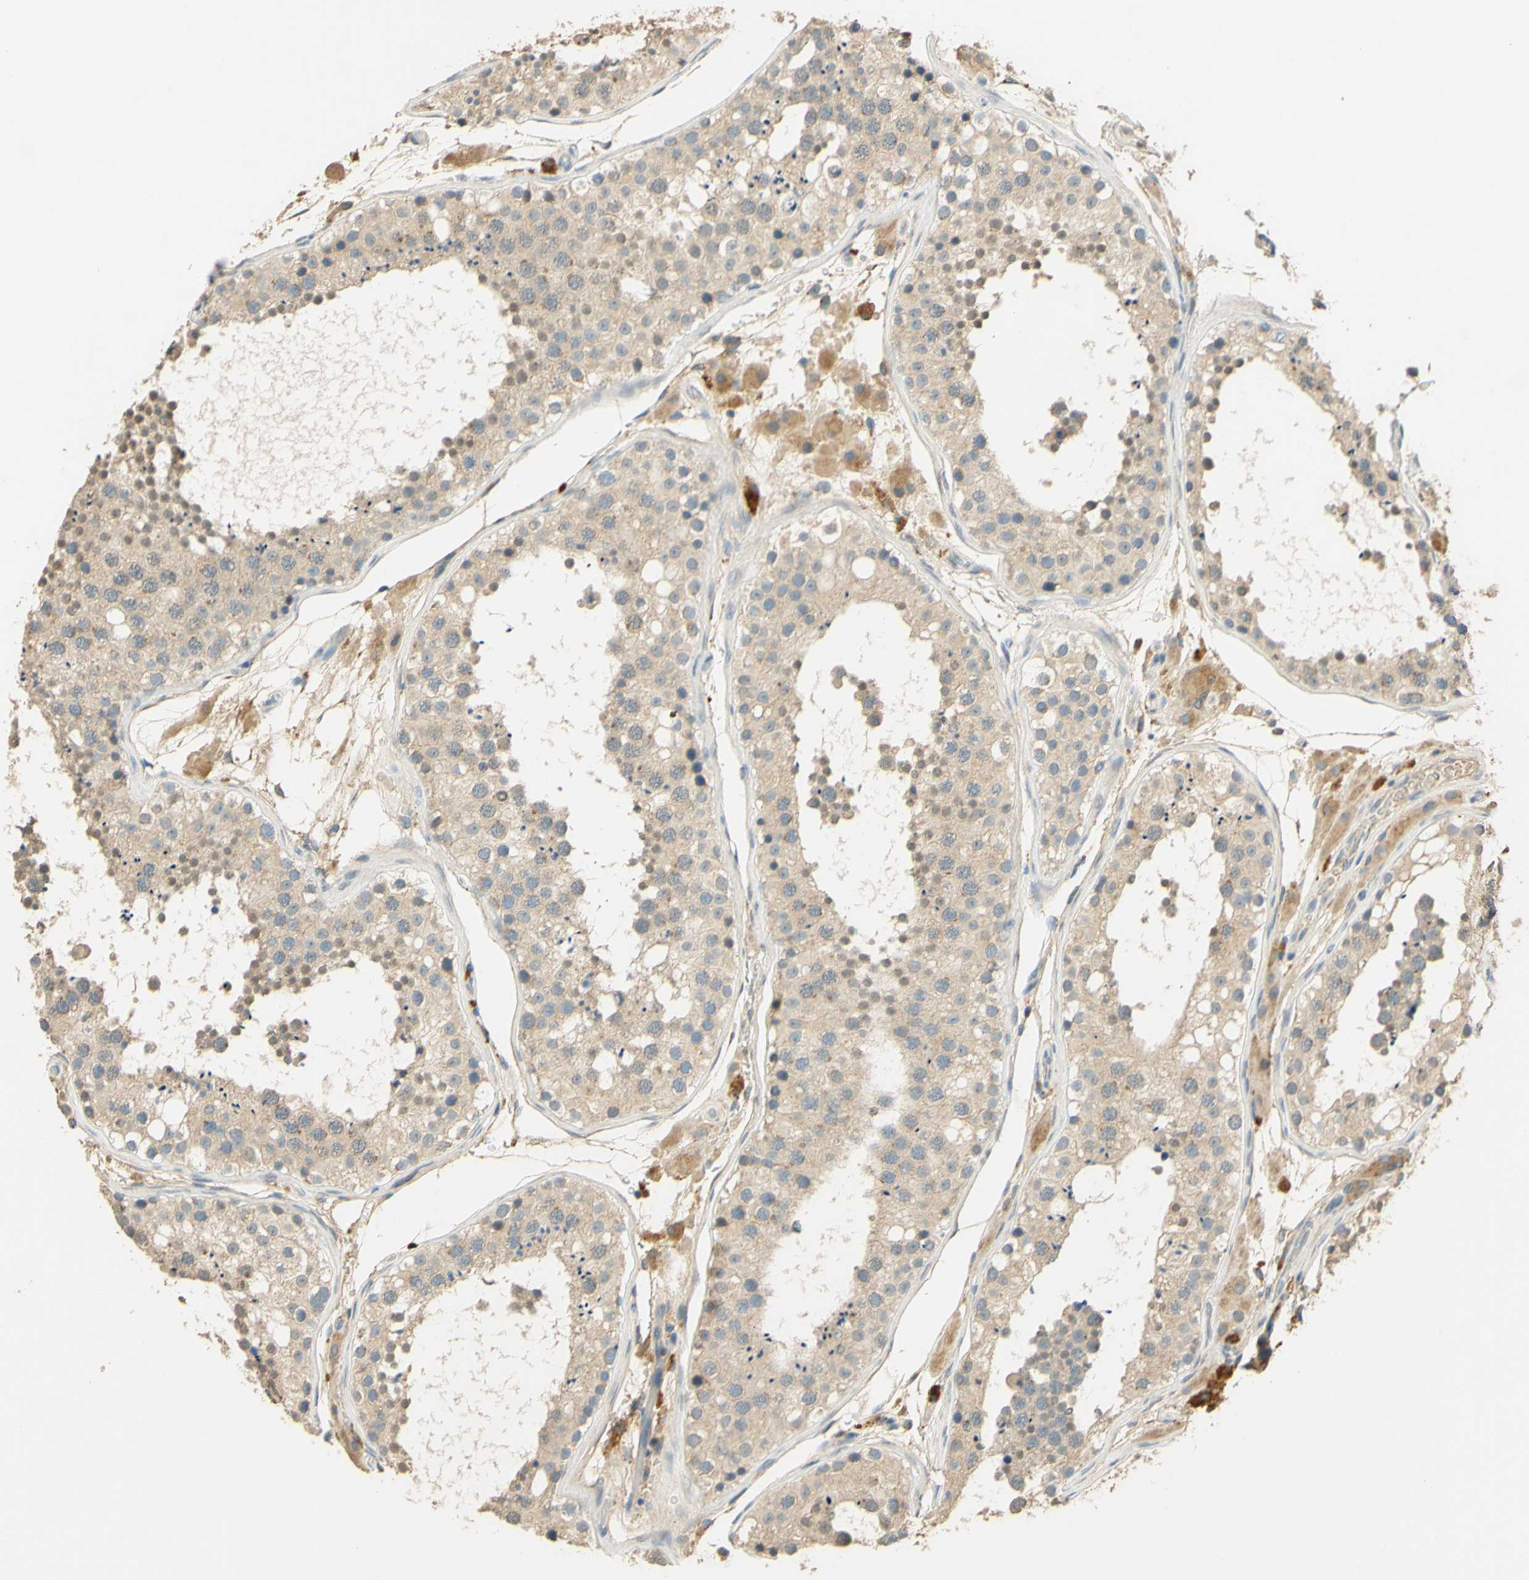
{"staining": {"intensity": "weak", "quantity": ">75%", "location": "cytoplasmic/membranous"}, "tissue": "testis", "cell_type": "Cells in seminiferous ducts", "image_type": "normal", "snomed": [{"axis": "morphology", "description": "Normal tissue, NOS"}, {"axis": "topography", "description": "Testis"}], "caption": "A brown stain shows weak cytoplasmic/membranous positivity of a protein in cells in seminiferous ducts of unremarkable human testis.", "gene": "ENTREP2", "patient": {"sex": "male", "age": 26}}